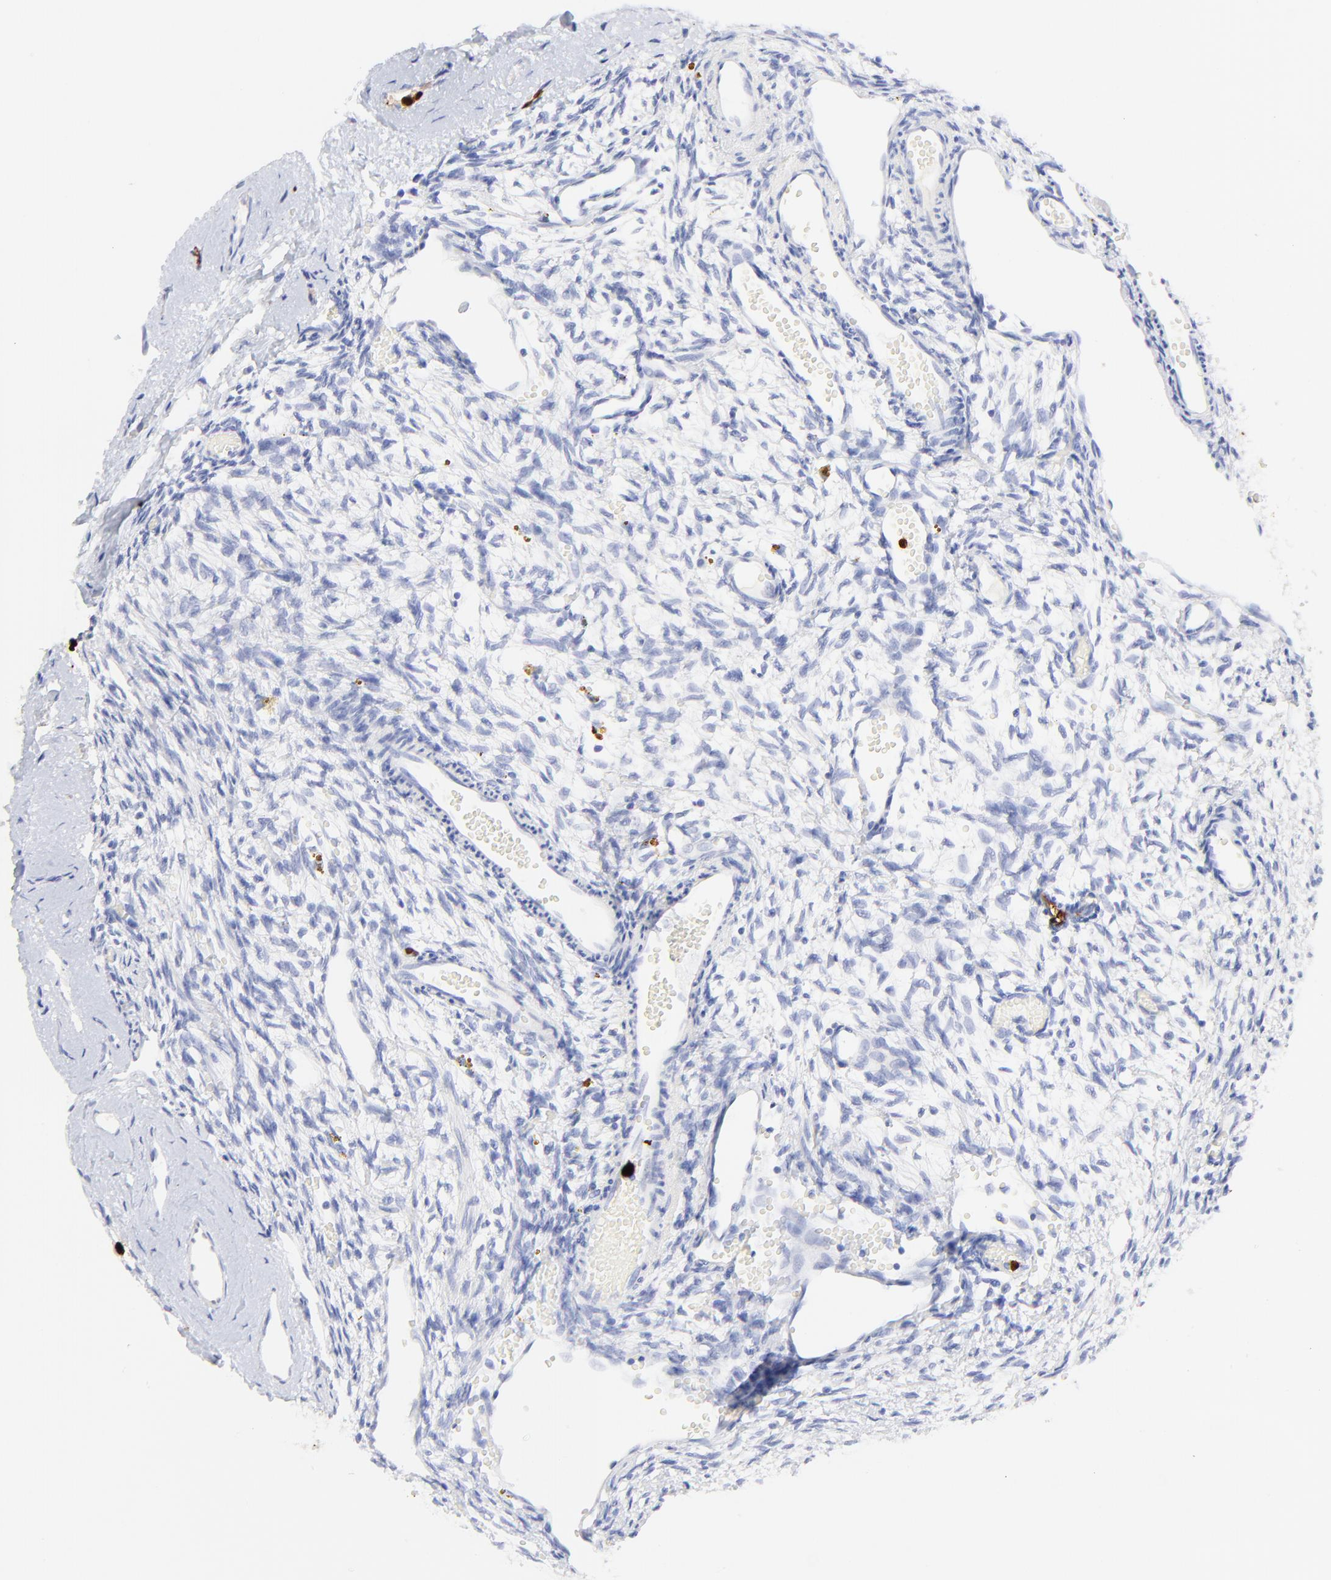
{"staining": {"intensity": "negative", "quantity": "none", "location": "none"}, "tissue": "ovary", "cell_type": "Ovarian stroma cells", "image_type": "normal", "snomed": [{"axis": "morphology", "description": "Normal tissue, NOS"}, {"axis": "topography", "description": "Ovary"}], "caption": "Ovarian stroma cells are negative for brown protein staining in benign ovary. The staining was performed using DAB (3,3'-diaminobenzidine) to visualize the protein expression in brown, while the nuclei were stained in blue with hematoxylin (Magnification: 20x).", "gene": "S100A12", "patient": {"sex": "female", "age": 35}}